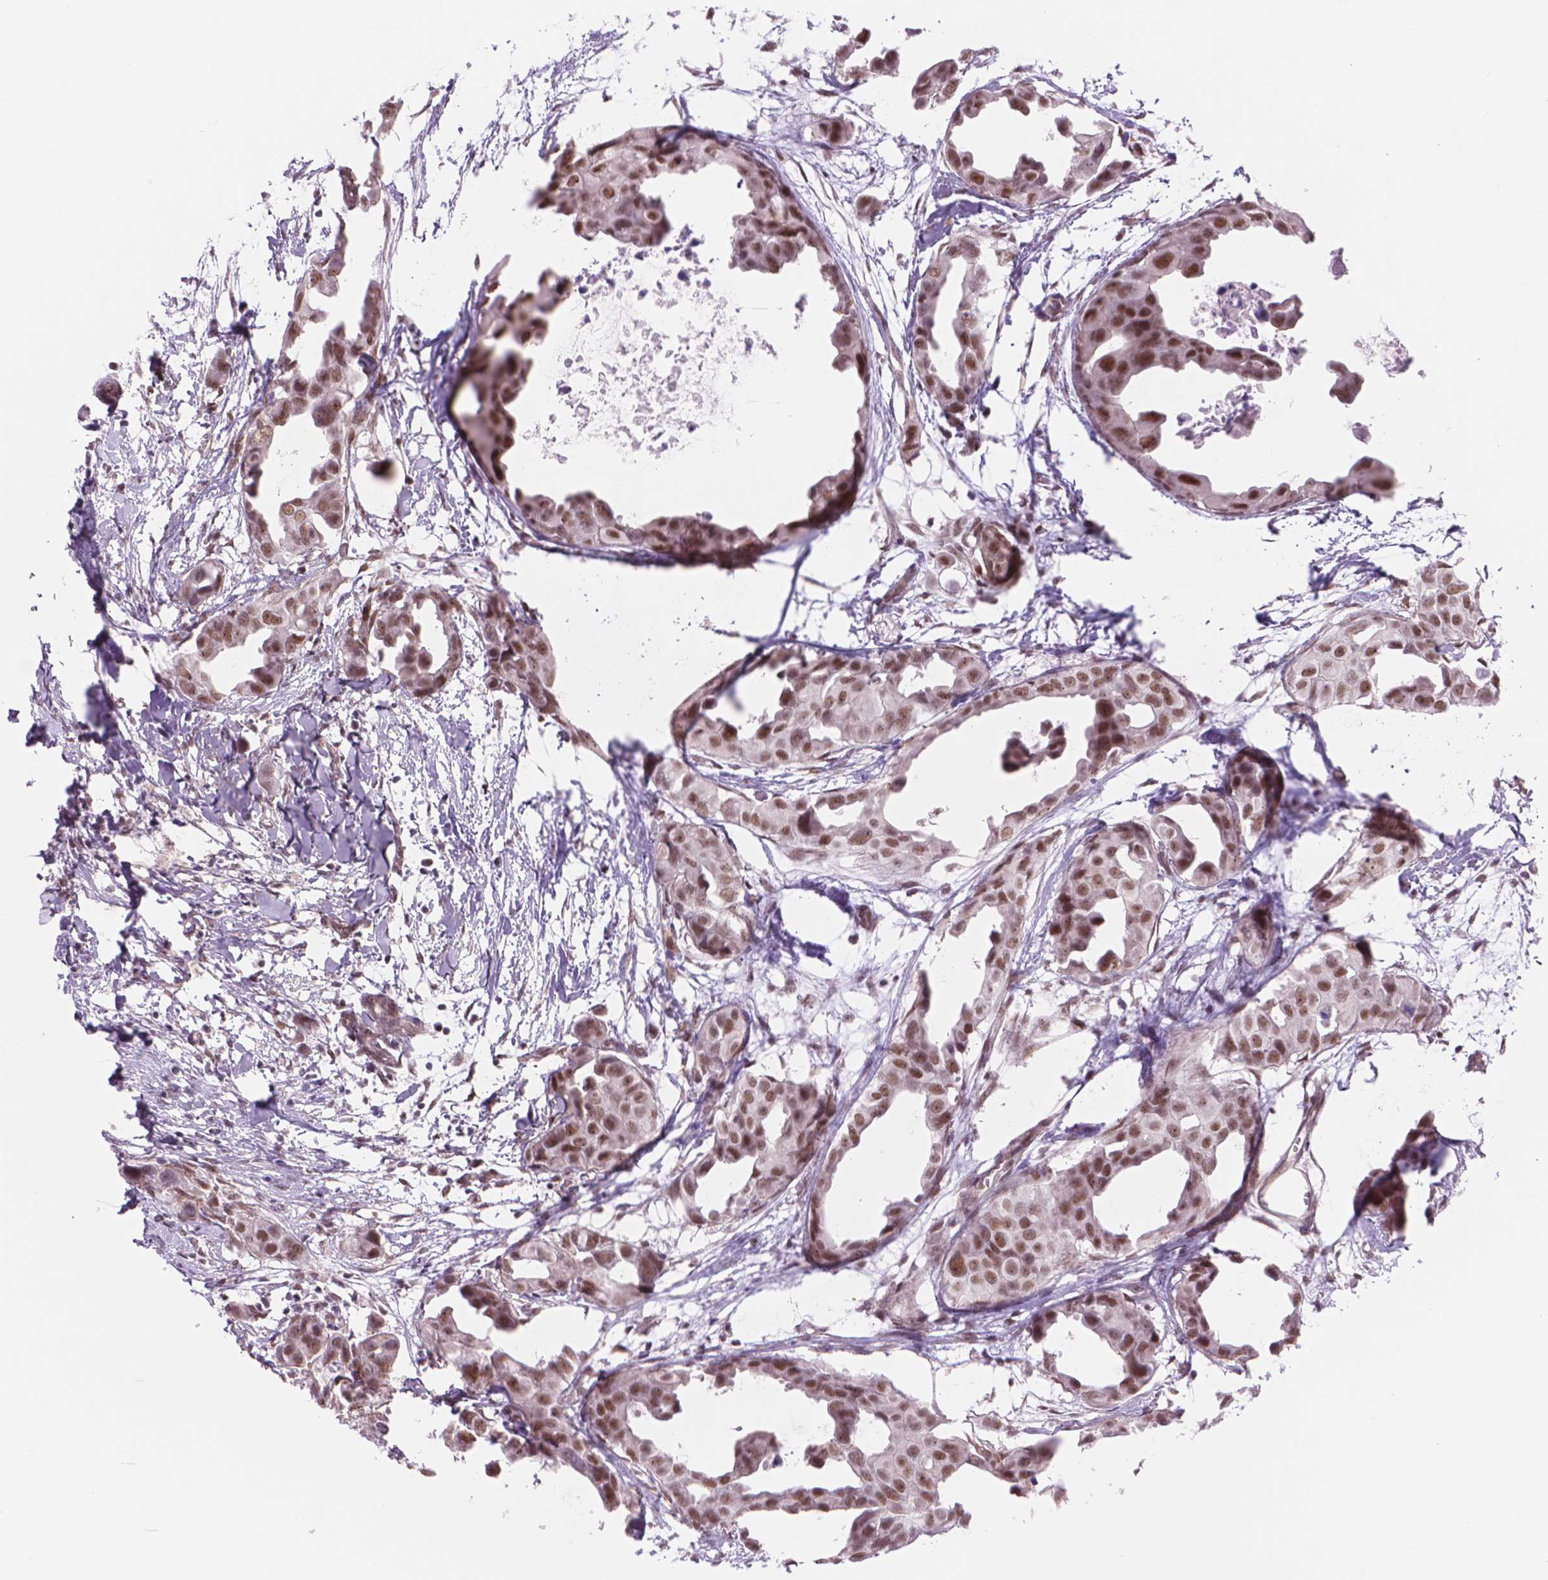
{"staining": {"intensity": "moderate", "quantity": ">75%", "location": "nuclear"}, "tissue": "breast cancer", "cell_type": "Tumor cells", "image_type": "cancer", "snomed": [{"axis": "morphology", "description": "Duct carcinoma"}, {"axis": "topography", "description": "Breast"}], "caption": "Tumor cells show moderate nuclear staining in approximately >75% of cells in breast cancer (invasive ductal carcinoma).", "gene": "POLR3D", "patient": {"sex": "female", "age": 38}}